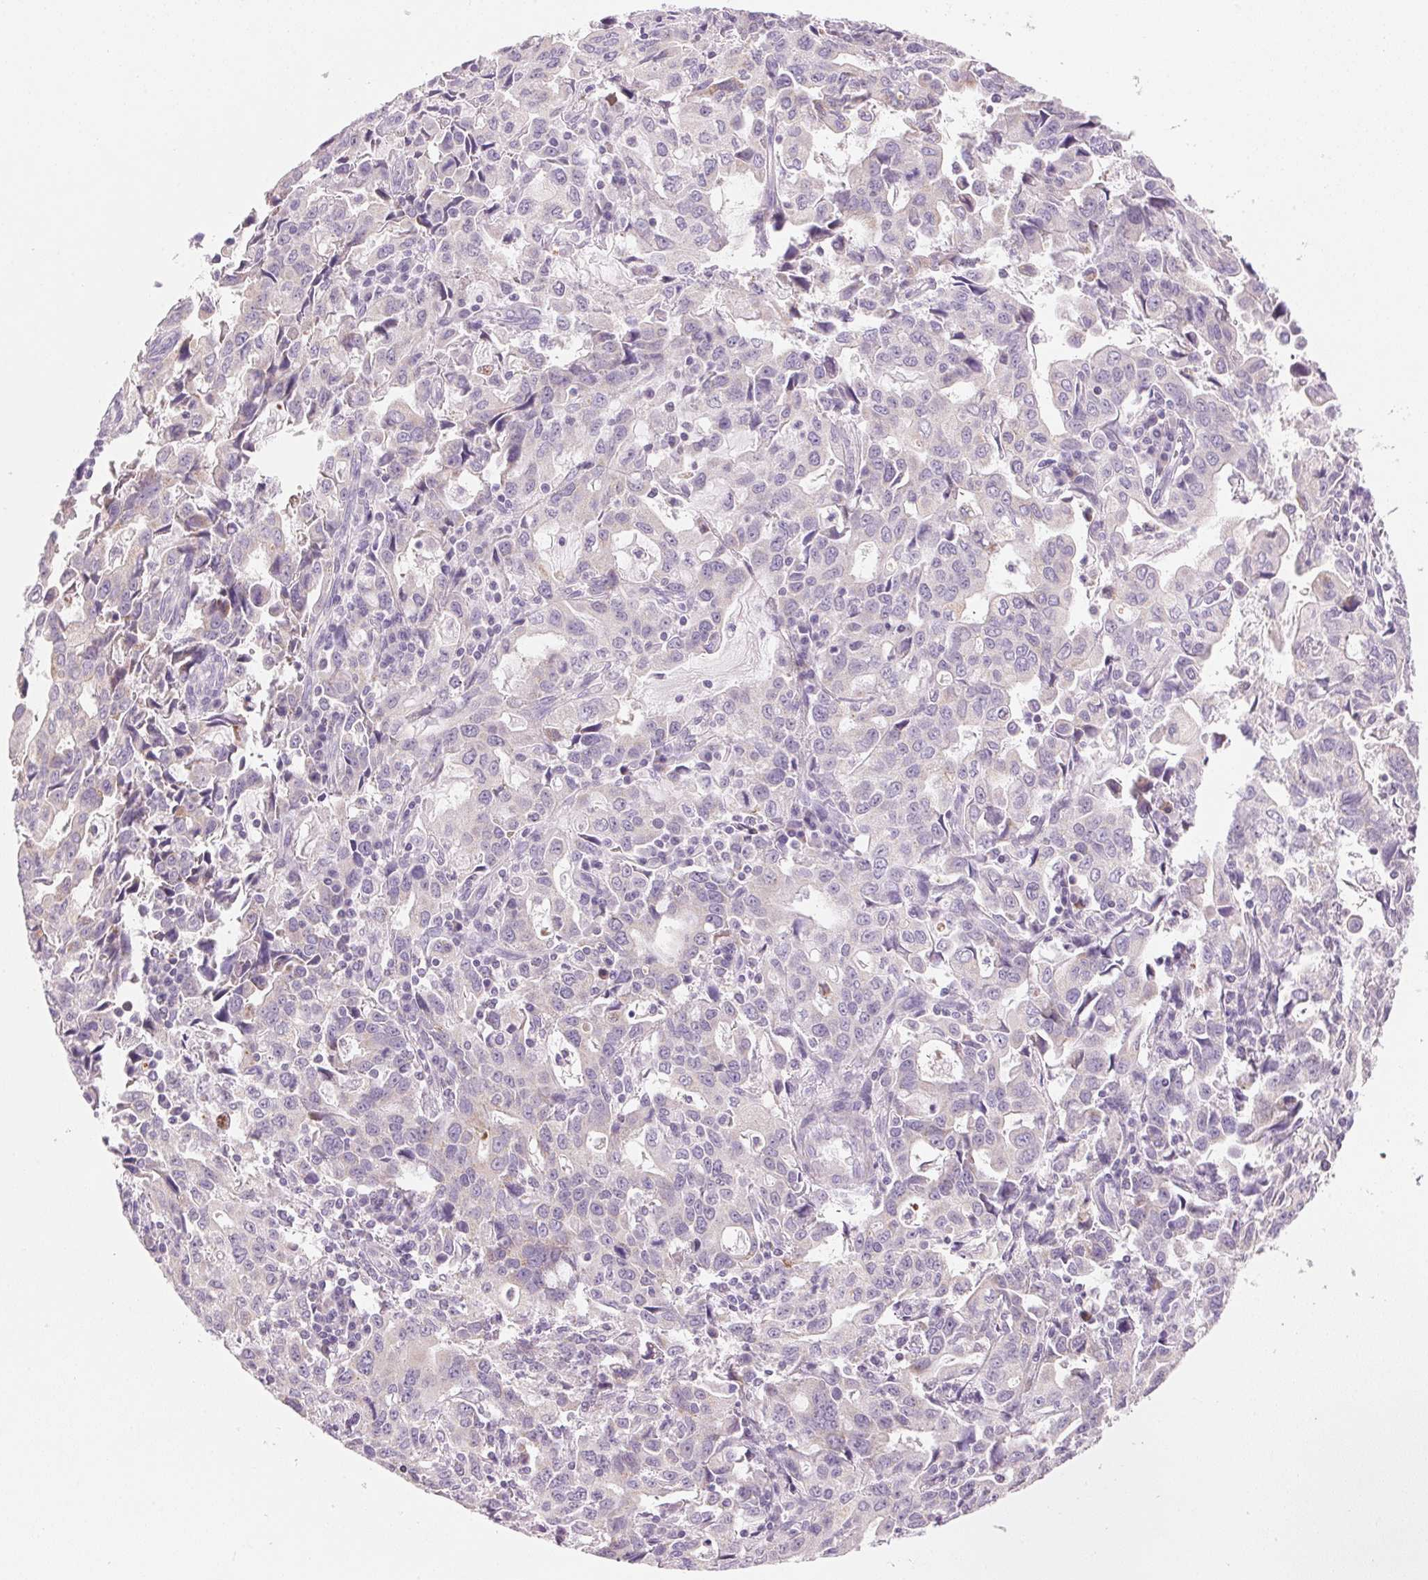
{"staining": {"intensity": "negative", "quantity": "none", "location": "none"}, "tissue": "stomach cancer", "cell_type": "Tumor cells", "image_type": "cancer", "snomed": [{"axis": "morphology", "description": "Adenocarcinoma, NOS"}, {"axis": "topography", "description": "Stomach, upper"}], "caption": "This is an immunohistochemistry histopathology image of human stomach cancer (adenocarcinoma). There is no expression in tumor cells.", "gene": "CYP11B1", "patient": {"sex": "male", "age": 85}}